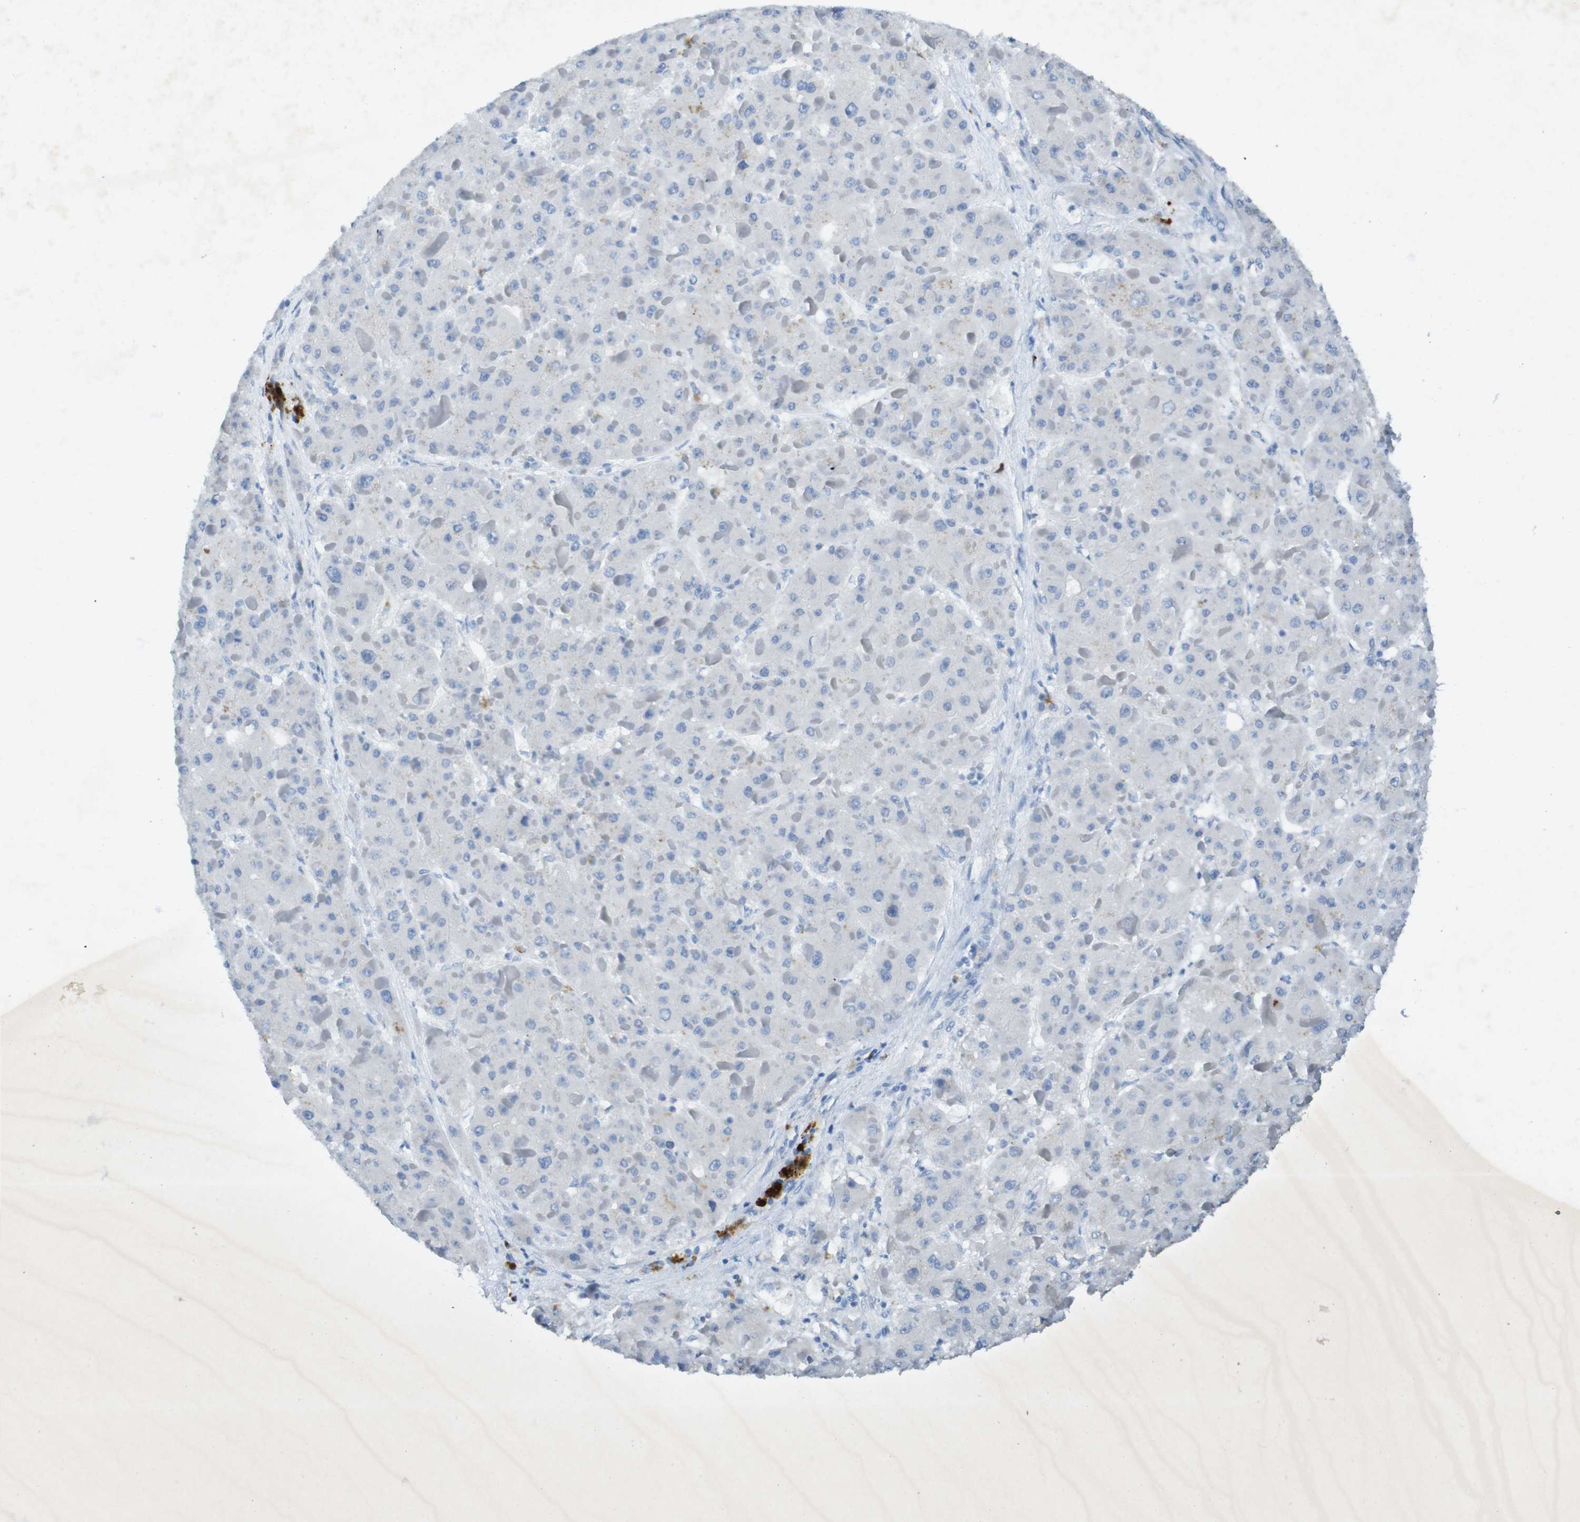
{"staining": {"intensity": "negative", "quantity": "none", "location": "none"}, "tissue": "liver cancer", "cell_type": "Tumor cells", "image_type": "cancer", "snomed": [{"axis": "morphology", "description": "Carcinoma, Hepatocellular, NOS"}, {"axis": "topography", "description": "Liver"}], "caption": "Tumor cells show no significant protein staining in liver cancer (hepatocellular carcinoma). The staining is performed using DAB brown chromogen with nuclei counter-stained in using hematoxylin.", "gene": "CD320", "patient": {"sex": "female", "age": 73}}